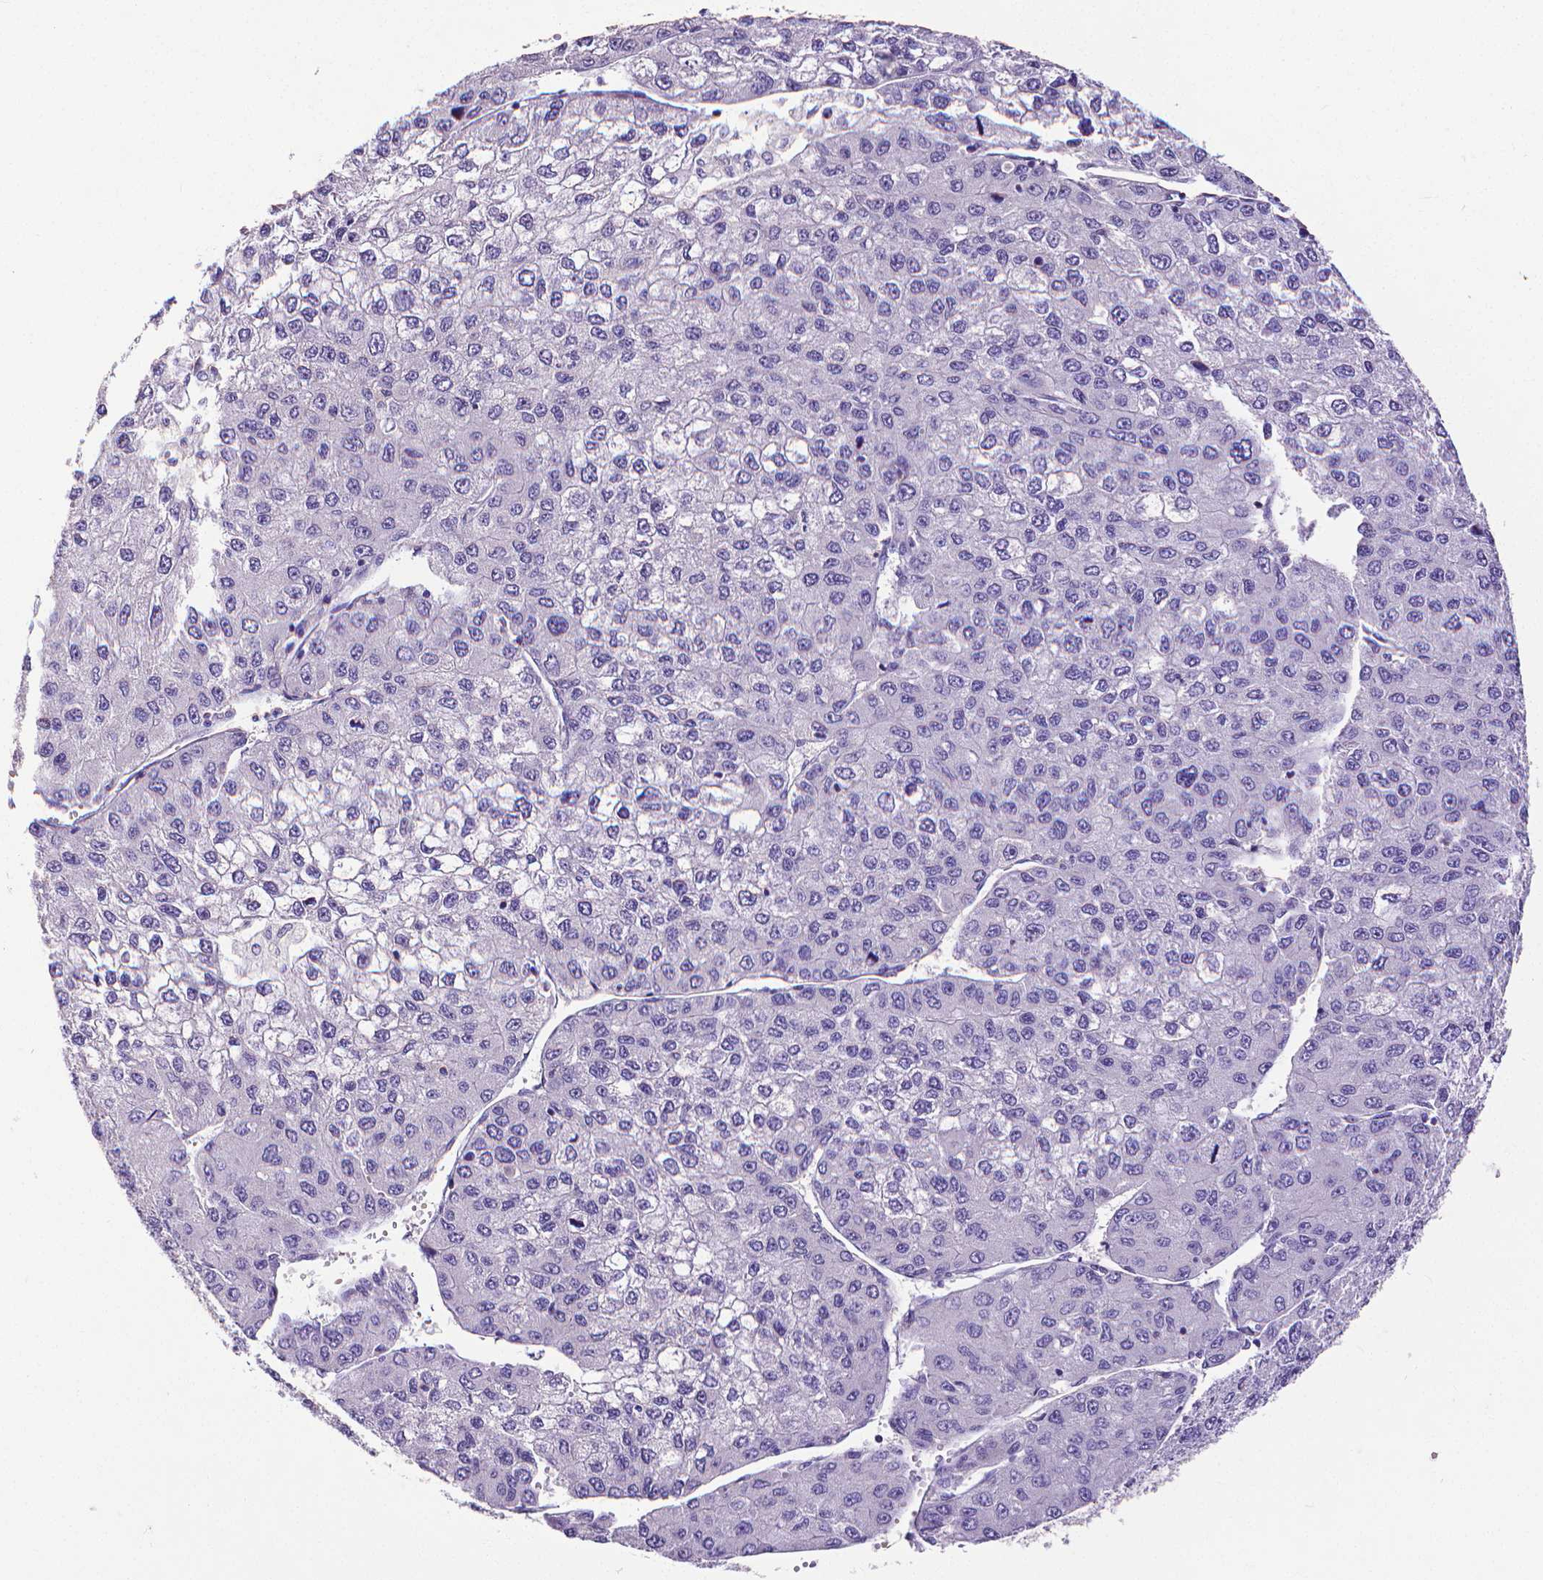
{"staining": {"intensity": "negative", "quantity": "none", "location": "none"}, "tissue": "liver cancer", "cell_type": "Tumor cells", "image_type": "cancer", "snomed": [{"axis": "morphology", "description": "Carcinoma, Hepatocellular, NOS"}, {"axis": "topography", "description": "Liver"}], "caption": "Human liver cancer (hepatocellular carcinoma) stained for a protein using IHC exhibits no positivity in tumor cells.", "gene": "CD4", "patient": {"sex": "female", "age": 66}}